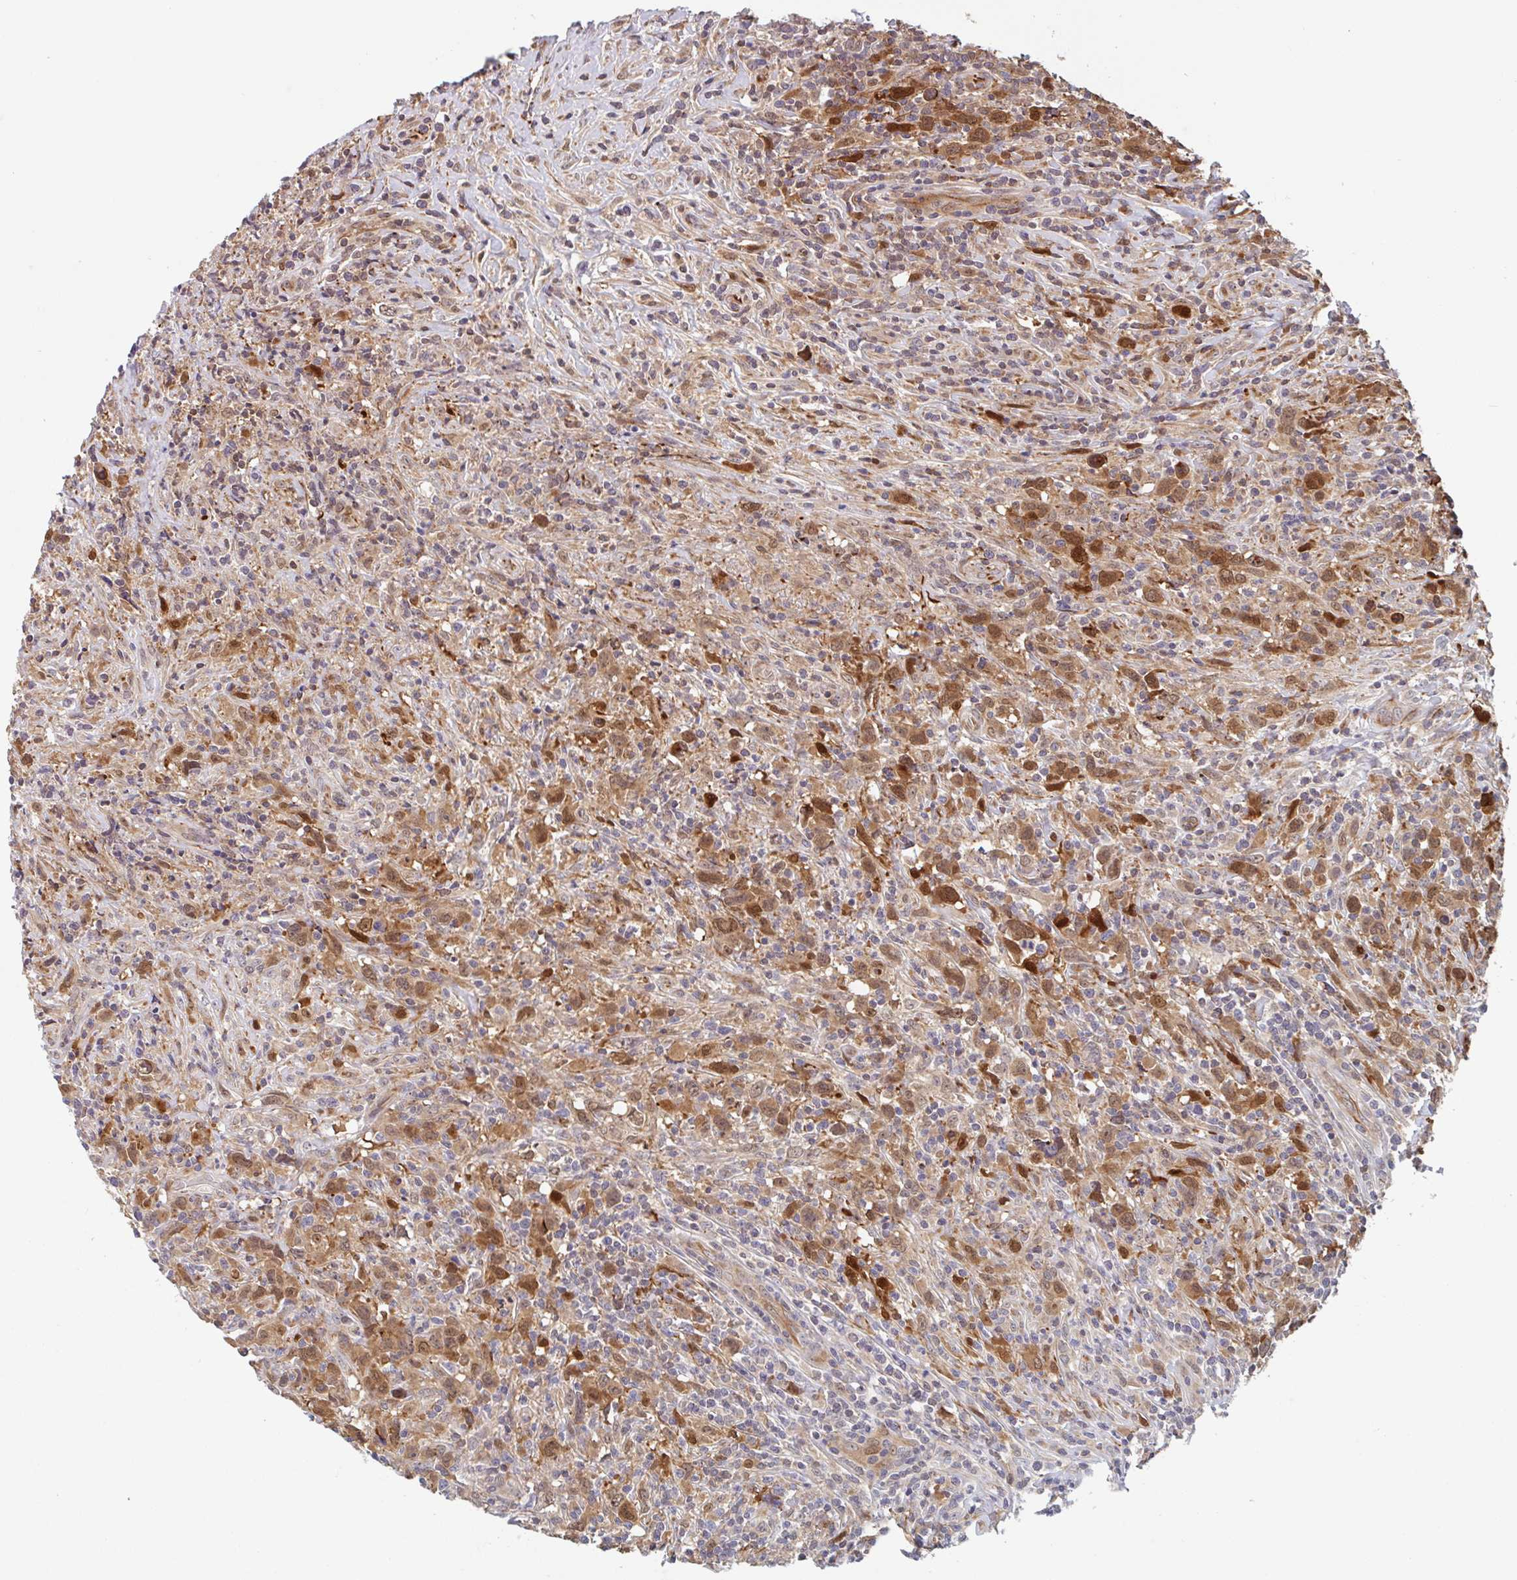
{"staining": {"intensity": "moderate", "quantity": ">75%", "location": "cytoplasmic/membranous"}, "tissue": "lymphoma", "cell_type": "Tumor cells", "image_type": "cancer", "snomed": [{"axis": "morphology", "description": "Hodgkin's disease, NOS"}, {"axis": "topography", "description": "Lymph node"}], "caption": "Immunohistochemical staining of lymphoma reveals moderate cytoplasmic/membranous protein positivity in approximately >75% of tumor cells.", "gene": "NUB1", "patient": {"sex": "female", "age": 18}}